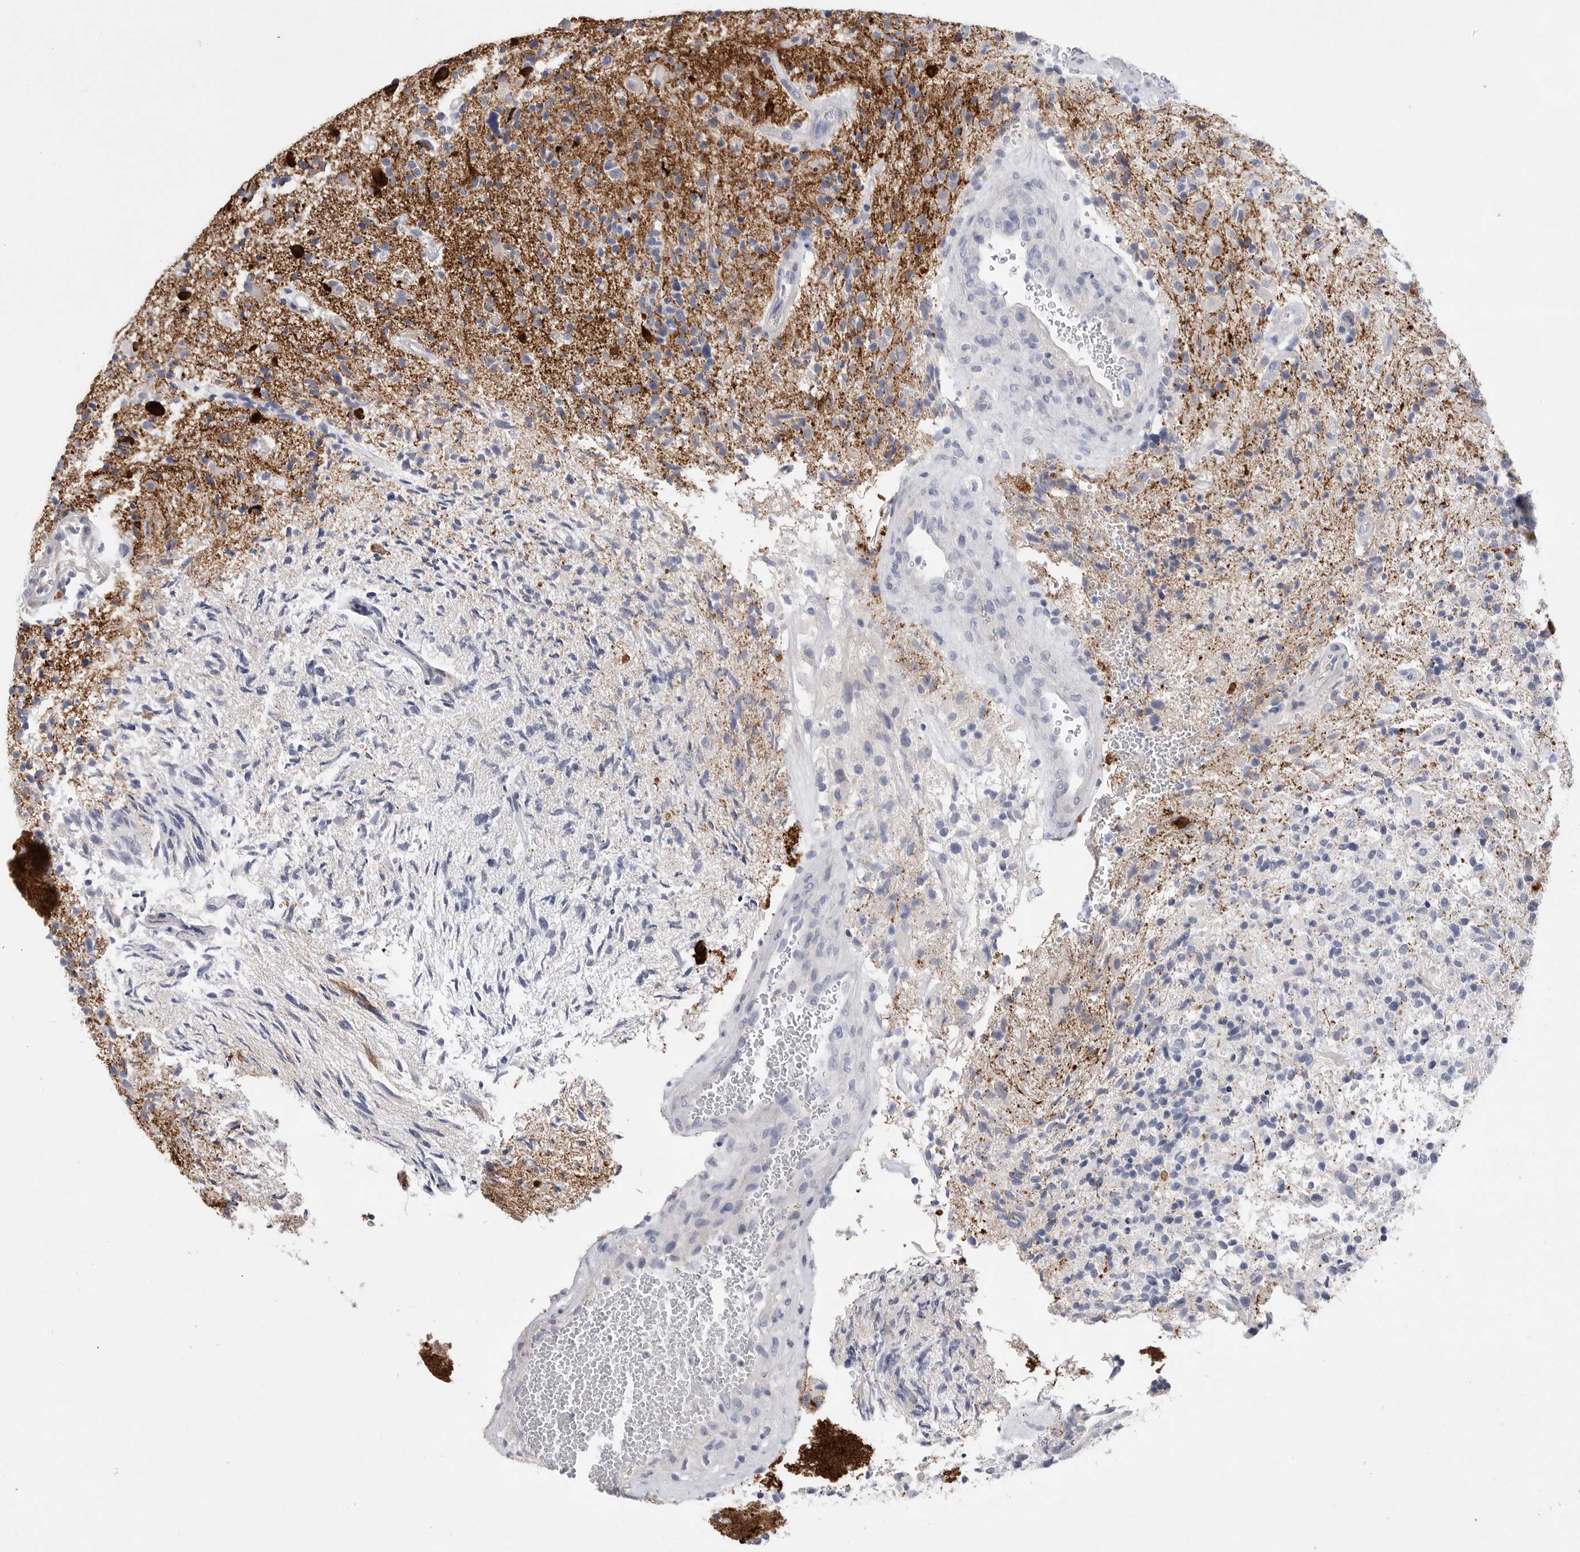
{"staining": {"intensity": "negative", "quantity": "none", "location": "none"}, "tissue": "glioma", "cell_type": "Tumor cells", "image_type": "cancer", "snomed": [{"axis": "morphology", "description": "Glioma, malignant, High grade"}, {"axis": "topography", "description": "Brain"}], "caption": "DAB immunohistochemical staining of human glioma exhibits no significant expression in tumor cells.", "gene": "CAMK2B", "patient": {"sex": "male", "age": 72}}